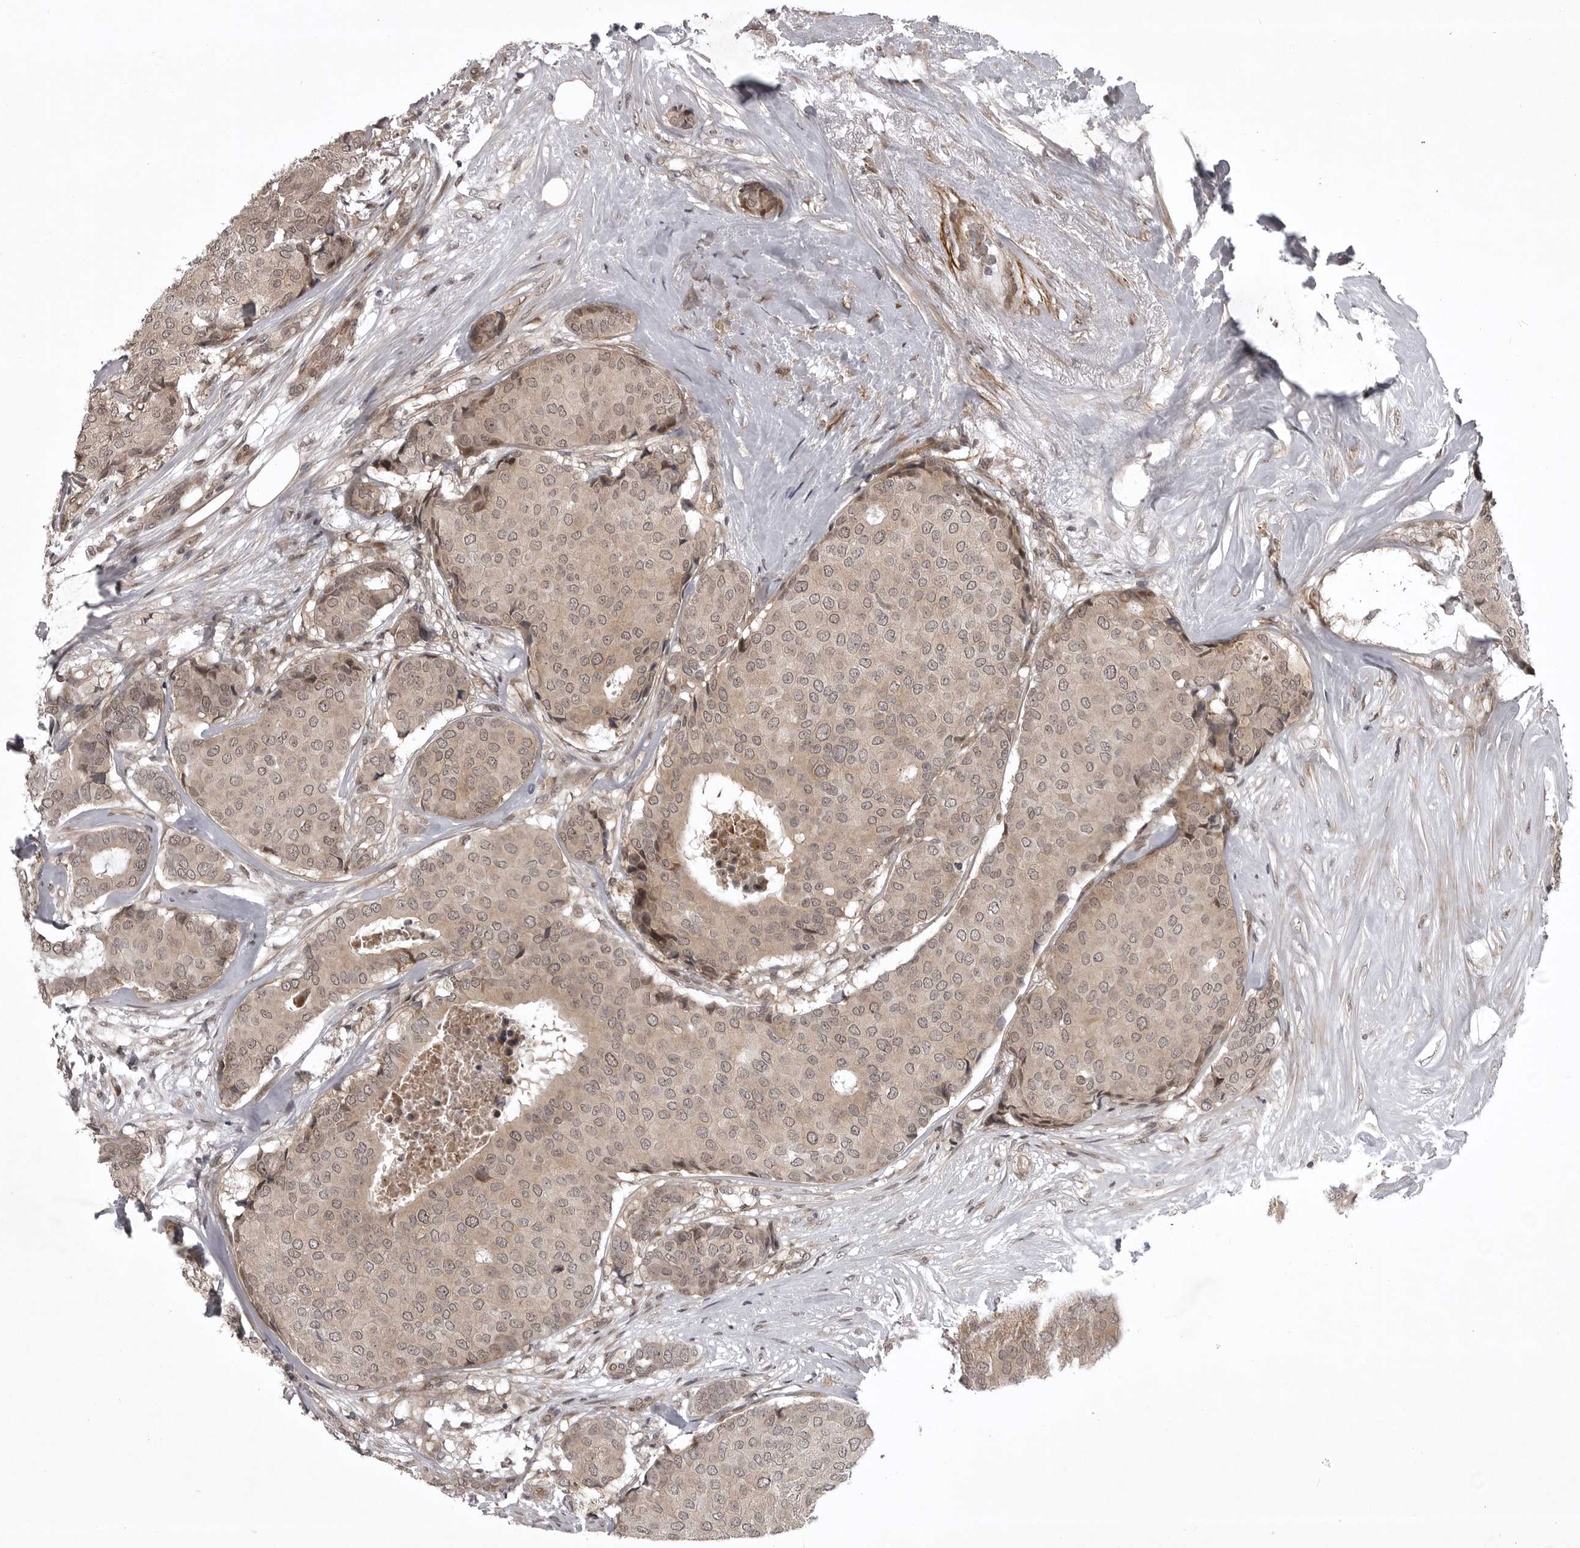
{"staining": {"intensity": "weak", "quantity": ">75%", "location": "cytoplasmic/membranous,nuclear"}, "tissue": "breast cancer", "cell_type": "Tumor cells", "image_type": "cancer", "snomed": [{"axis": "morphology", "description": "Duct carcinoma"}, {"axis": "topography", "description": "Breast"}], "caption": "Protein expression analysis of human breast infiltrating ductal carcinoma reveals weak cytoplasmic/membranous and nuclear expression in approximately >75% of tumor cells.", "gene": "SNX16", "patient": {"sex": "female", "age": 75}}